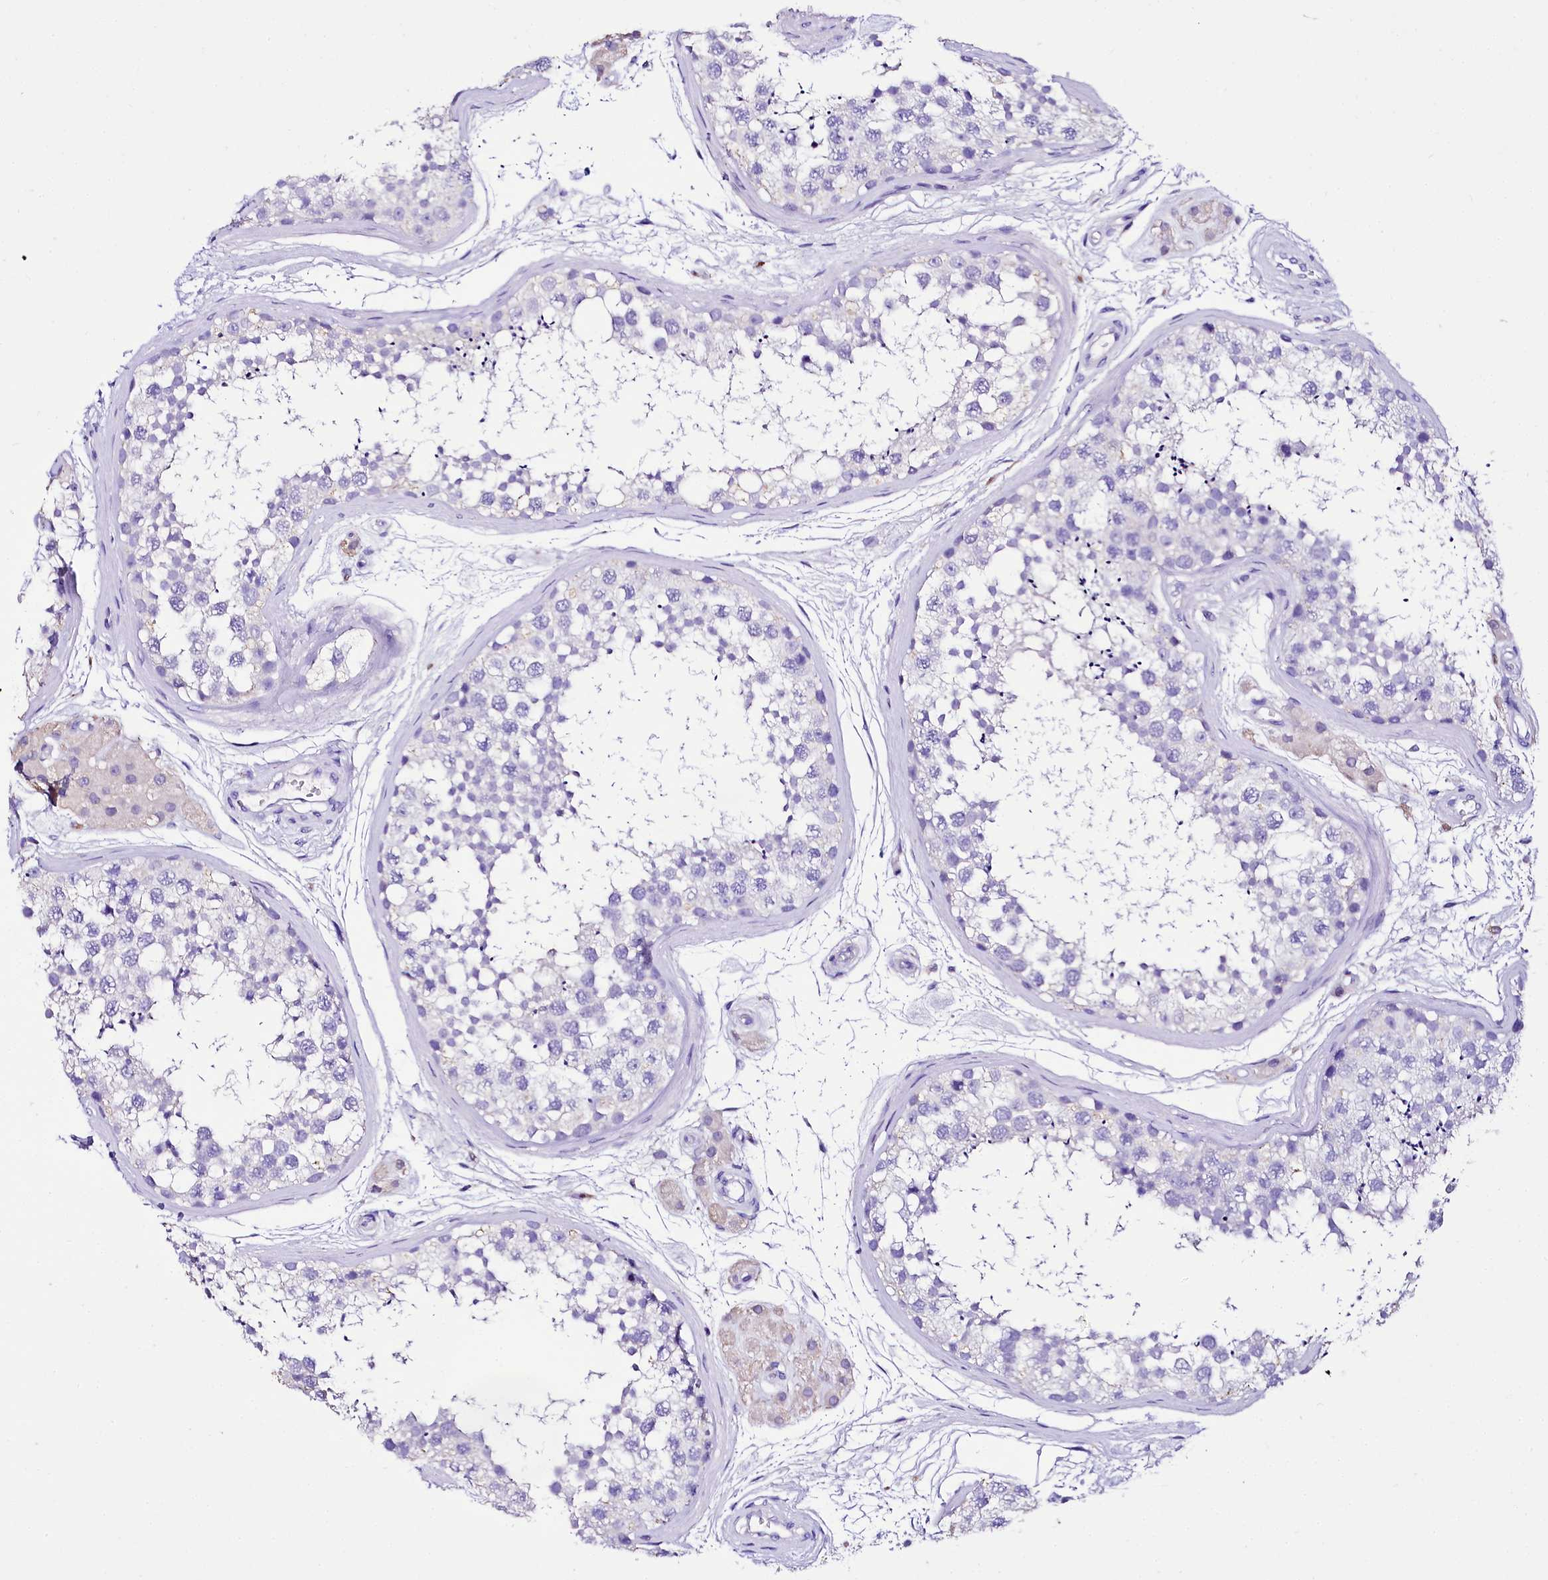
{"staining": {"intensity": "negative", "quantity": "none", "location": "none"}, "tissue": "testis", "cell_type": "Cells in seminiferous ducts", "image_type": "normal", "snomed": [{"axis": "morphology", "description": "Normal tissue, NOS"}, {"axis": "topography", "description": "Testis"}], "caption": "Immunohistochemistry of normal human testis demonstrates no expression in cells in seminiferous ducts.", "gene": "A2ML1", "patient": {"sex": "male", "age": 56}}